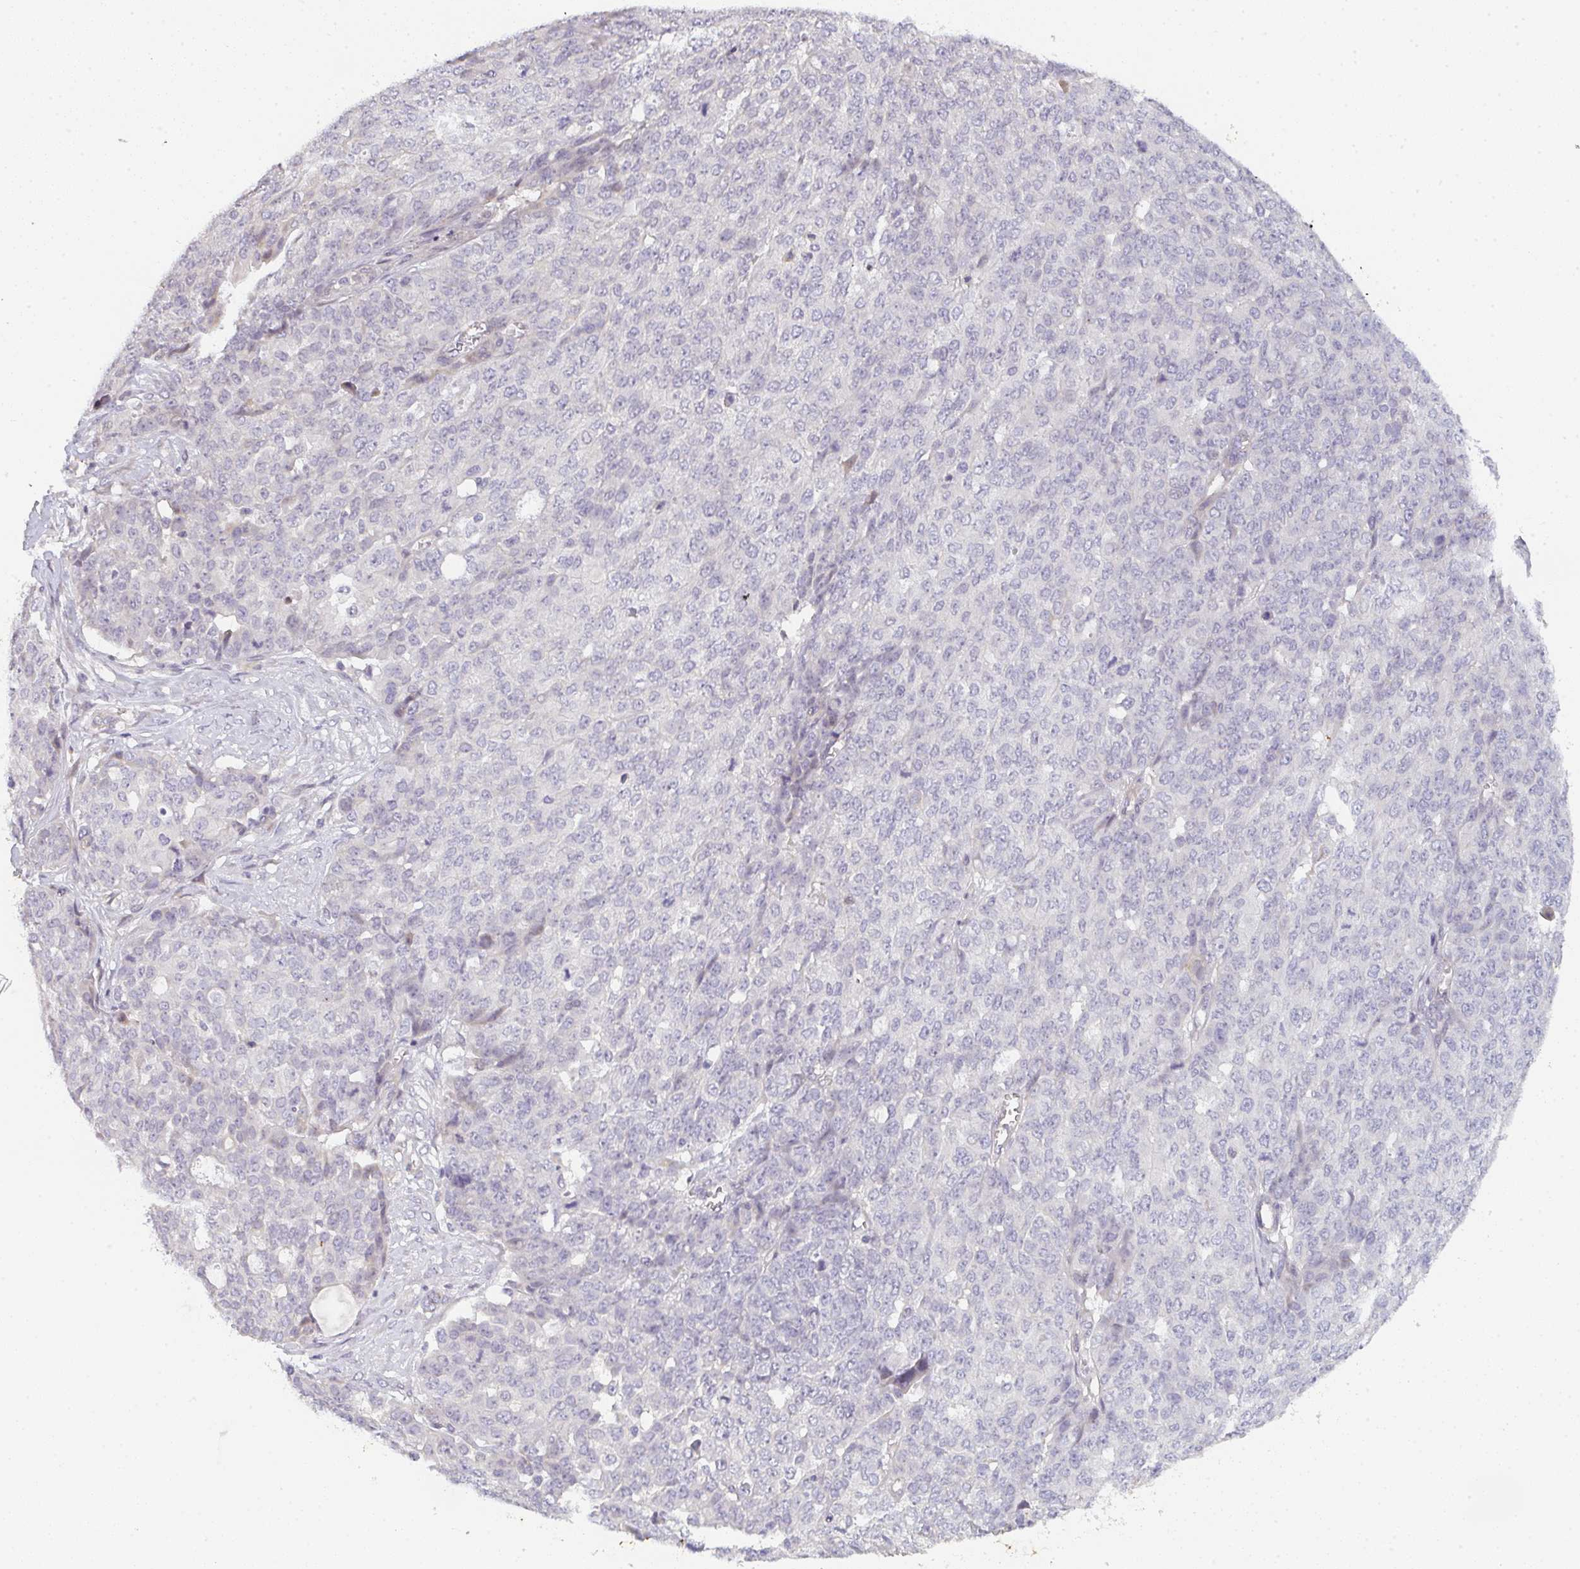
{"staining": {"intensity": "negative", "quantity": "none", "location": "none"}, "tissue": "ovarian cancer", "cell_type": "Tumor cells", "image_type": "cancer", "snomed": [{"axis": "morphology", "description": "Cystadenocarcinoma, serous, NOS"}, {"axis": "topography", "description": "Soft tissue"}, {"axis": "topography", "description": "Ovary"}], "caption": "DAB immunohistochemical staining of ovarian serous cystadenocarcinoma demonstrates no significant positivity in tumor cells.", "gene": "TNFRSF10A", "patient": {"sex": "female", "age": 57}}